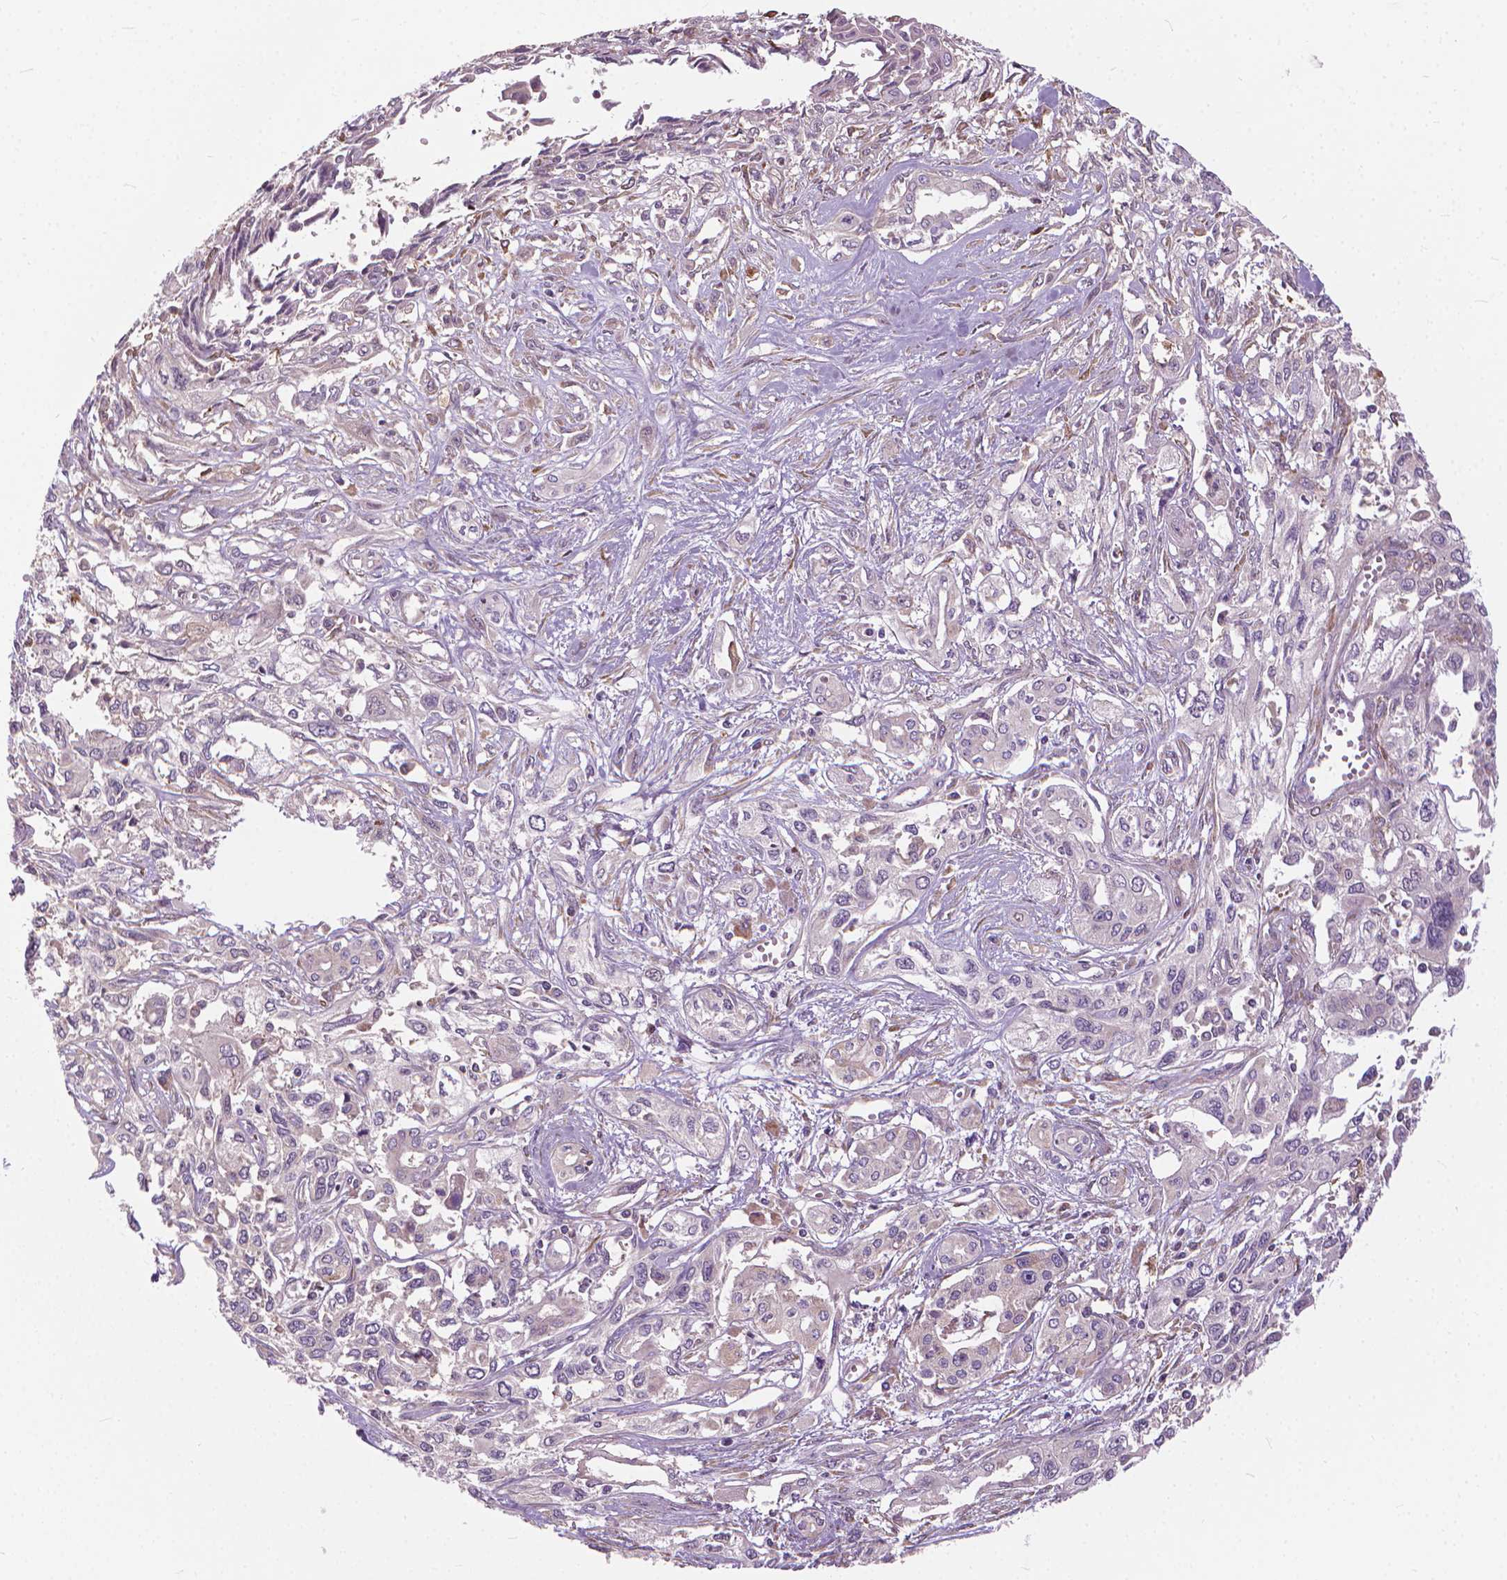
{"staining": {"intensity": "negative", "quantity": "none", "location": "none"}, "tissue": "pancreatic cancer", "cell_type": "Tumor cells", "image_type": "cancer", "snomed": [{"axis": "morphology", "description": "Adenocarcinoma, NOS"}, {"axis": "topography", "description": "Pancreas"}], "caption": "An IHC histopathology image of adenocarcinoma (pancreatic) is shown. There is no staining in tumor cells of adenocarcinoma (pancreatic).", "gene": "NUDT1", "patient": {"sex": "female", "age": 55}}